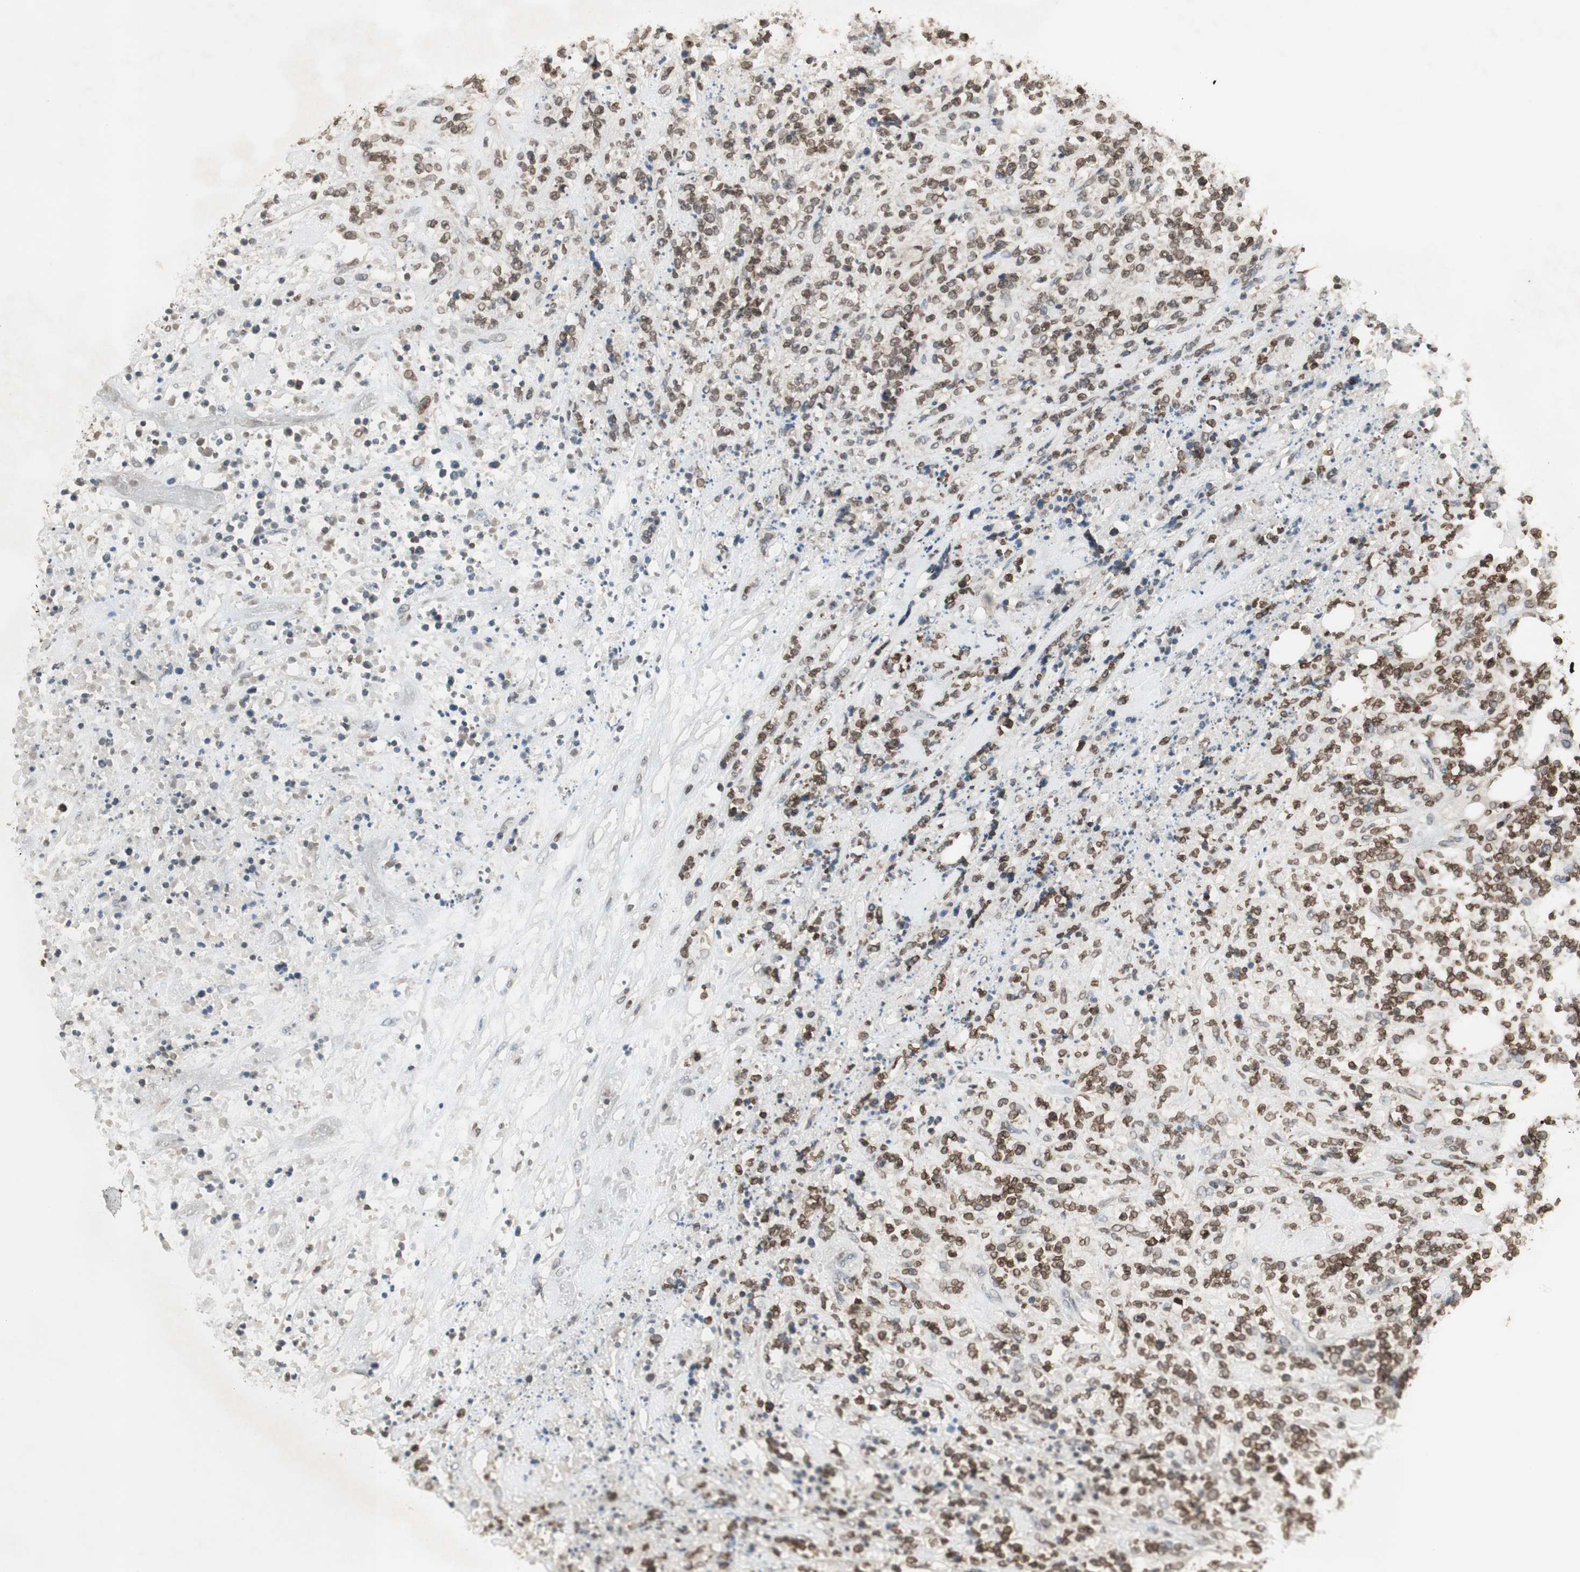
{"staining": {"intensity": "strong", "quantity": "25%-75%", "location": "cytoplasmic/membranous,nuclear"}, "tissue": "lymphoma", "cell_type": "Tumor cells", "image_type": "cancer", "snomed": [{"axis": "morphology", "description": "Malignant lymphoma, non-Hodgkin's type, High grade"}, {"axis": "topography", "description": "Soft tissue"}], "caption": "Lymphoma stained with IHC exhibits strong cytoplasmic/membranous and nuclear positivity in approximately 25%-75% of tumor cells.", "gene": "TMPO", "patient": {"sex": "male", "age": 18}}